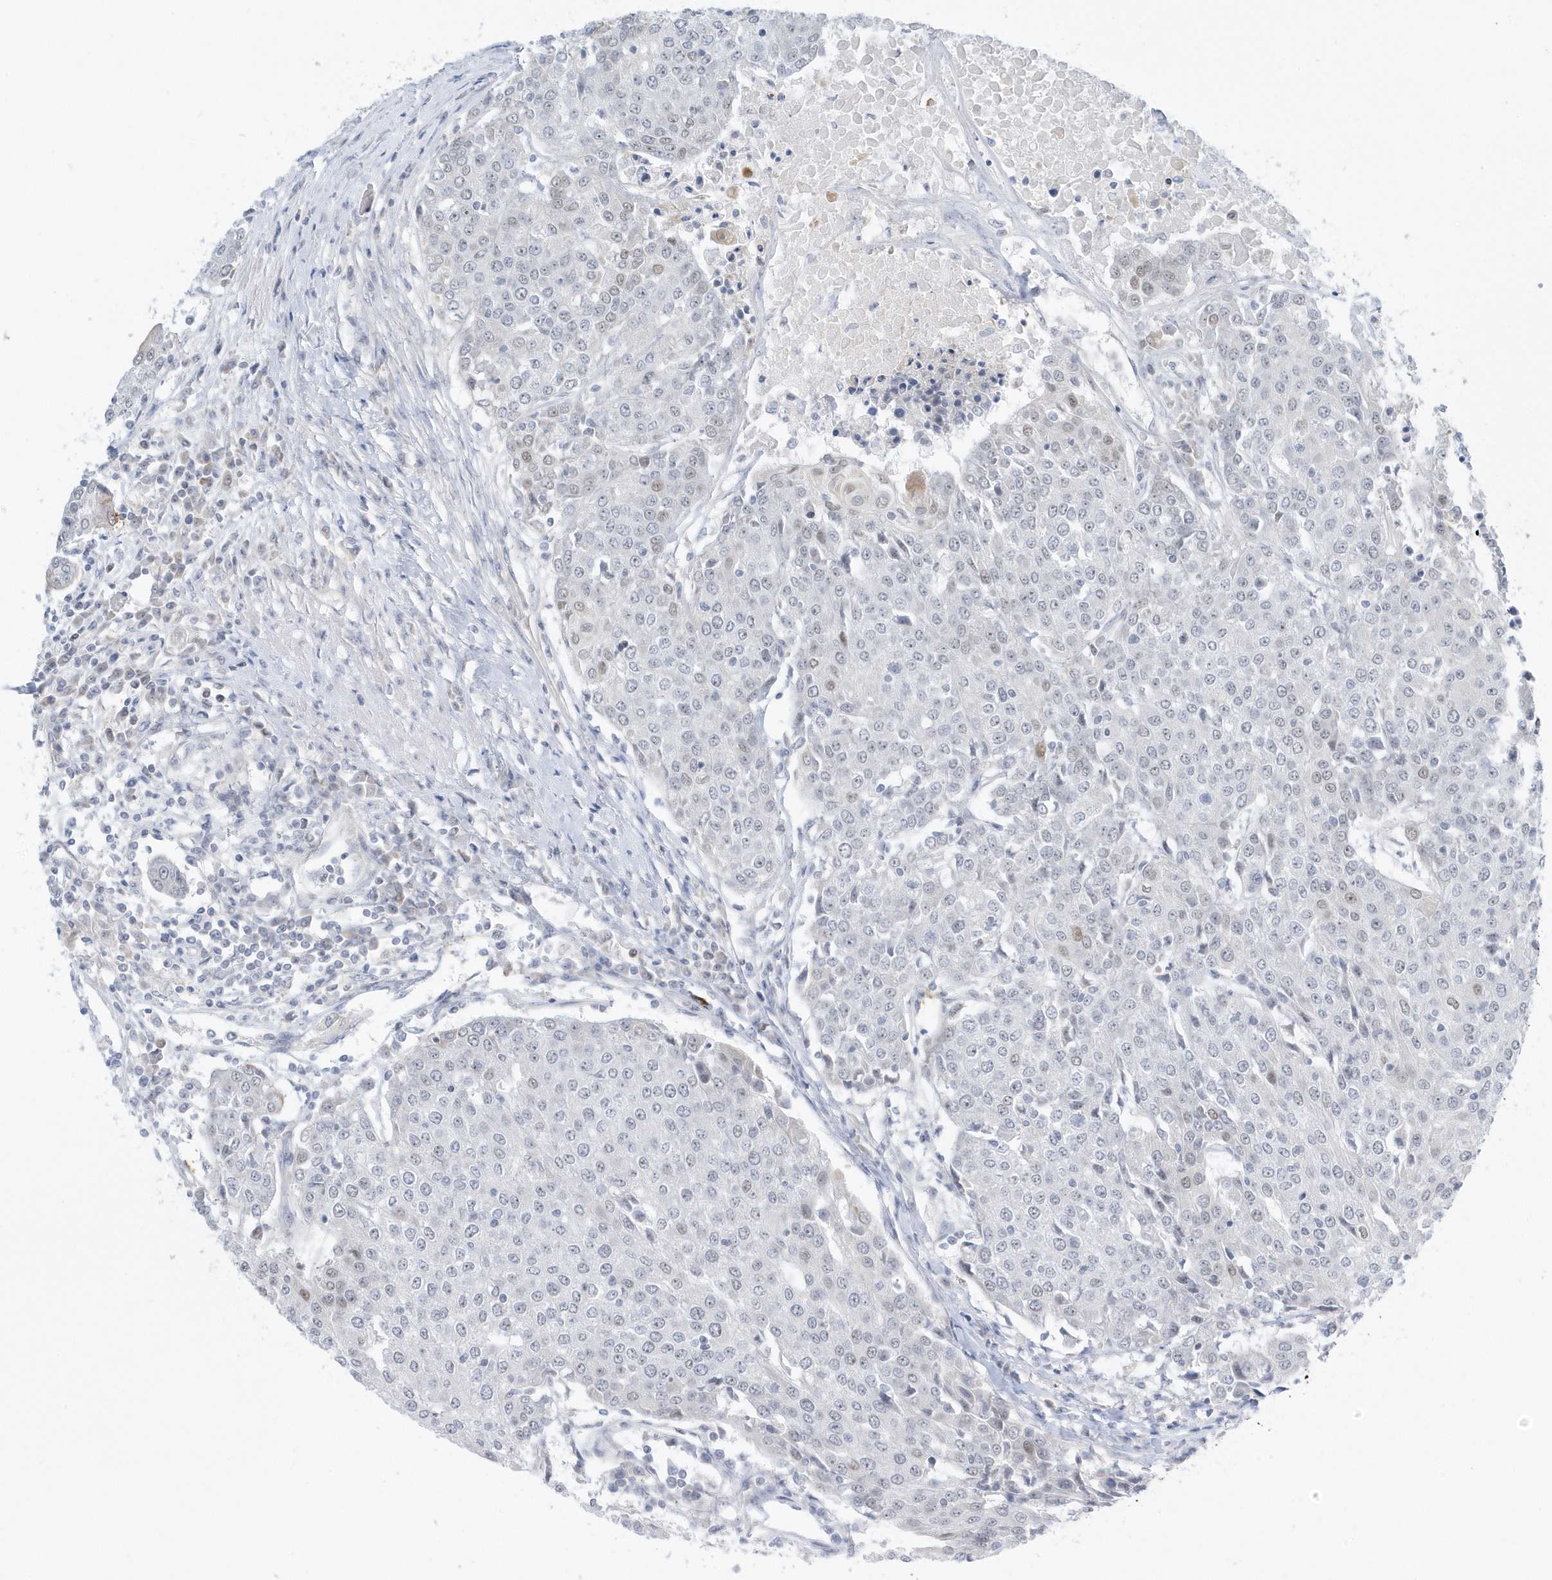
{"staining": {"intensity": "negative", "quantity": "none", "location": "none"}, "tissue": "urothelial cancer", "cell_type": "Tumor cells", "image_type": "cancer", "snomed": [{"axis": "morphology", "description": "Urothelial carcinoma, High grade"}, {"axis": "topography", "description": "Urinary bladder"}], "caption": "Immunohistochemical staining of human urothelial carcinoma (high-grade) displays no significant positivity in tumor cells.", "gene": "ZNF740", "patient": {"sex": "female", "age": 85}}